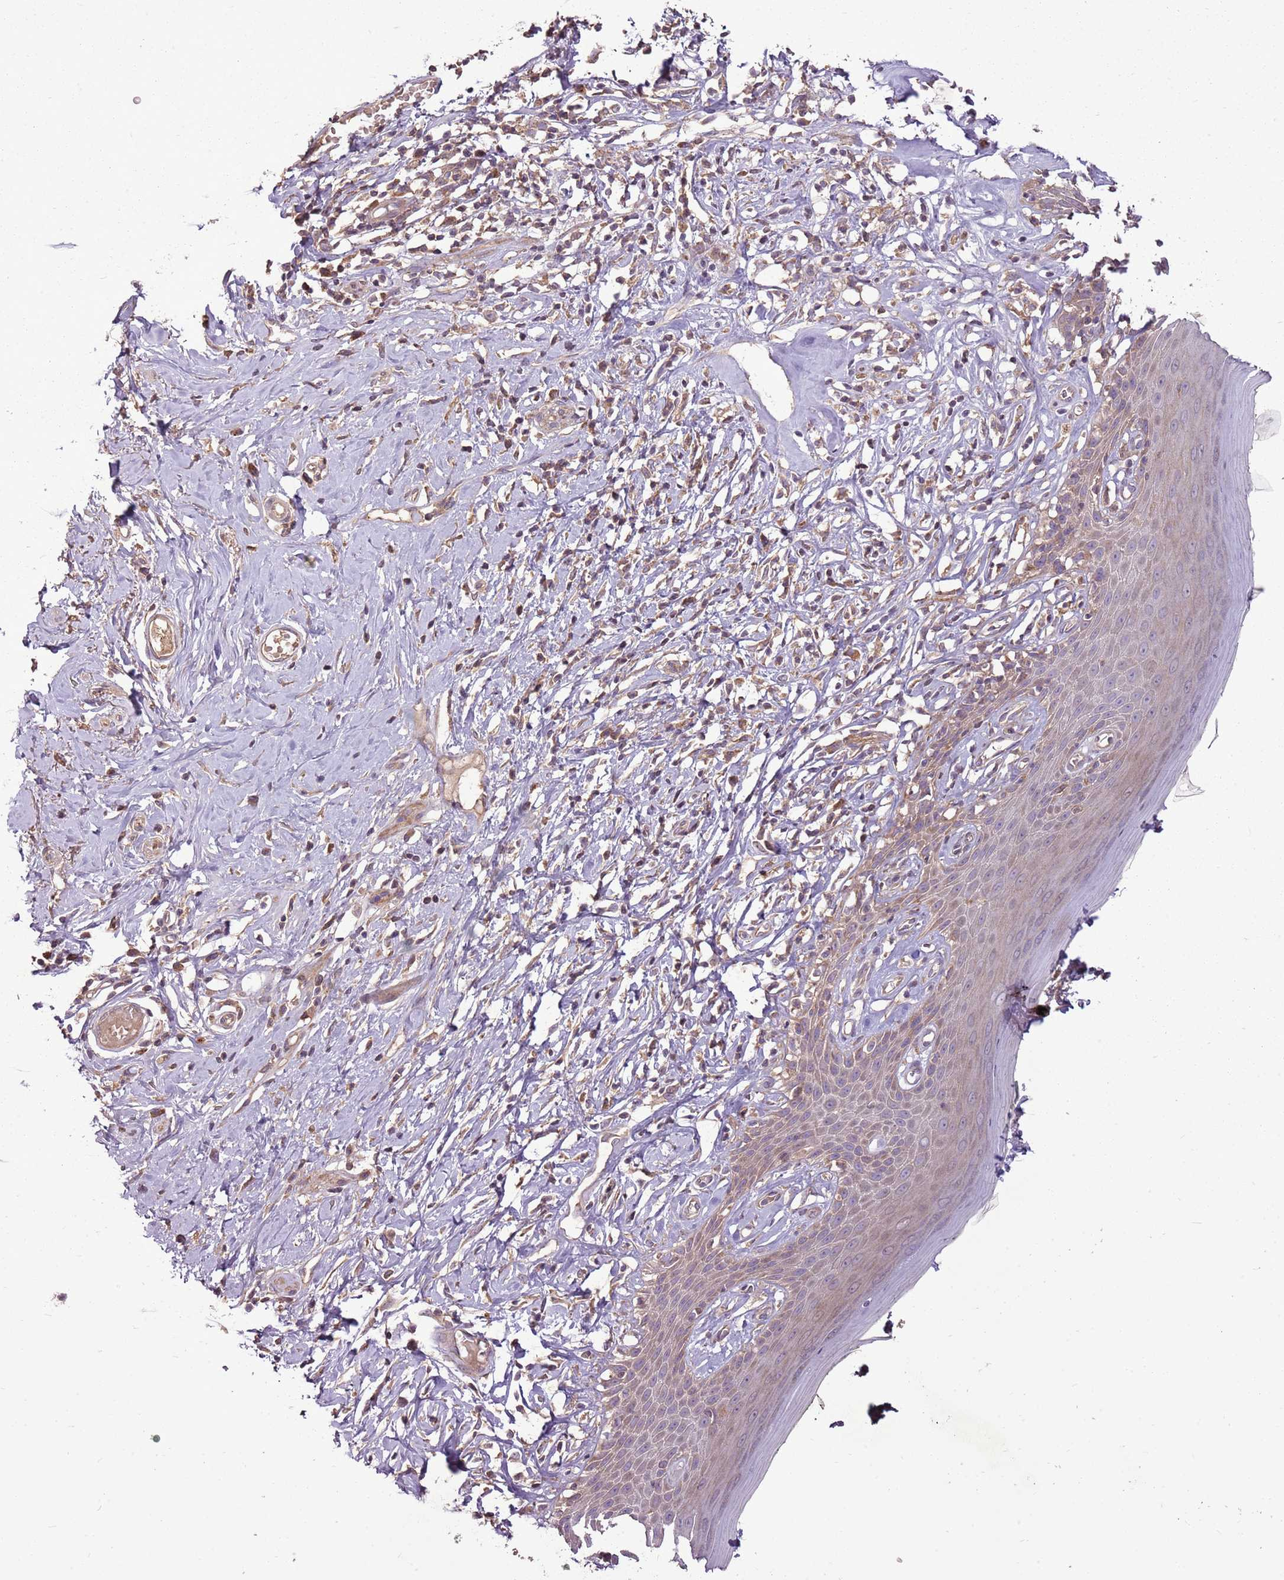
{"staining": {"intensity": "weak", "quantity": ">75%", "location": "cytoplasmic/membranous"}, "tissue": "skin", "cell_type": "Epidermal cells", "image_type": "normal", "snomed": [{"axis": "morphology", "description": "Normal tissue, NOS"}, {"axis": "morphology", "description": "Inflammation, NOS"}, {"axis": "topography", "description": "Vulva"}], "caption": "The histopathology image shows staining of normal skin, revealing weak cytoplasmic/membranous protein staining (brown color) within epidermal cells.", "gene": "ANKRD24", "patient": {"sex": "female", "age": 84}}